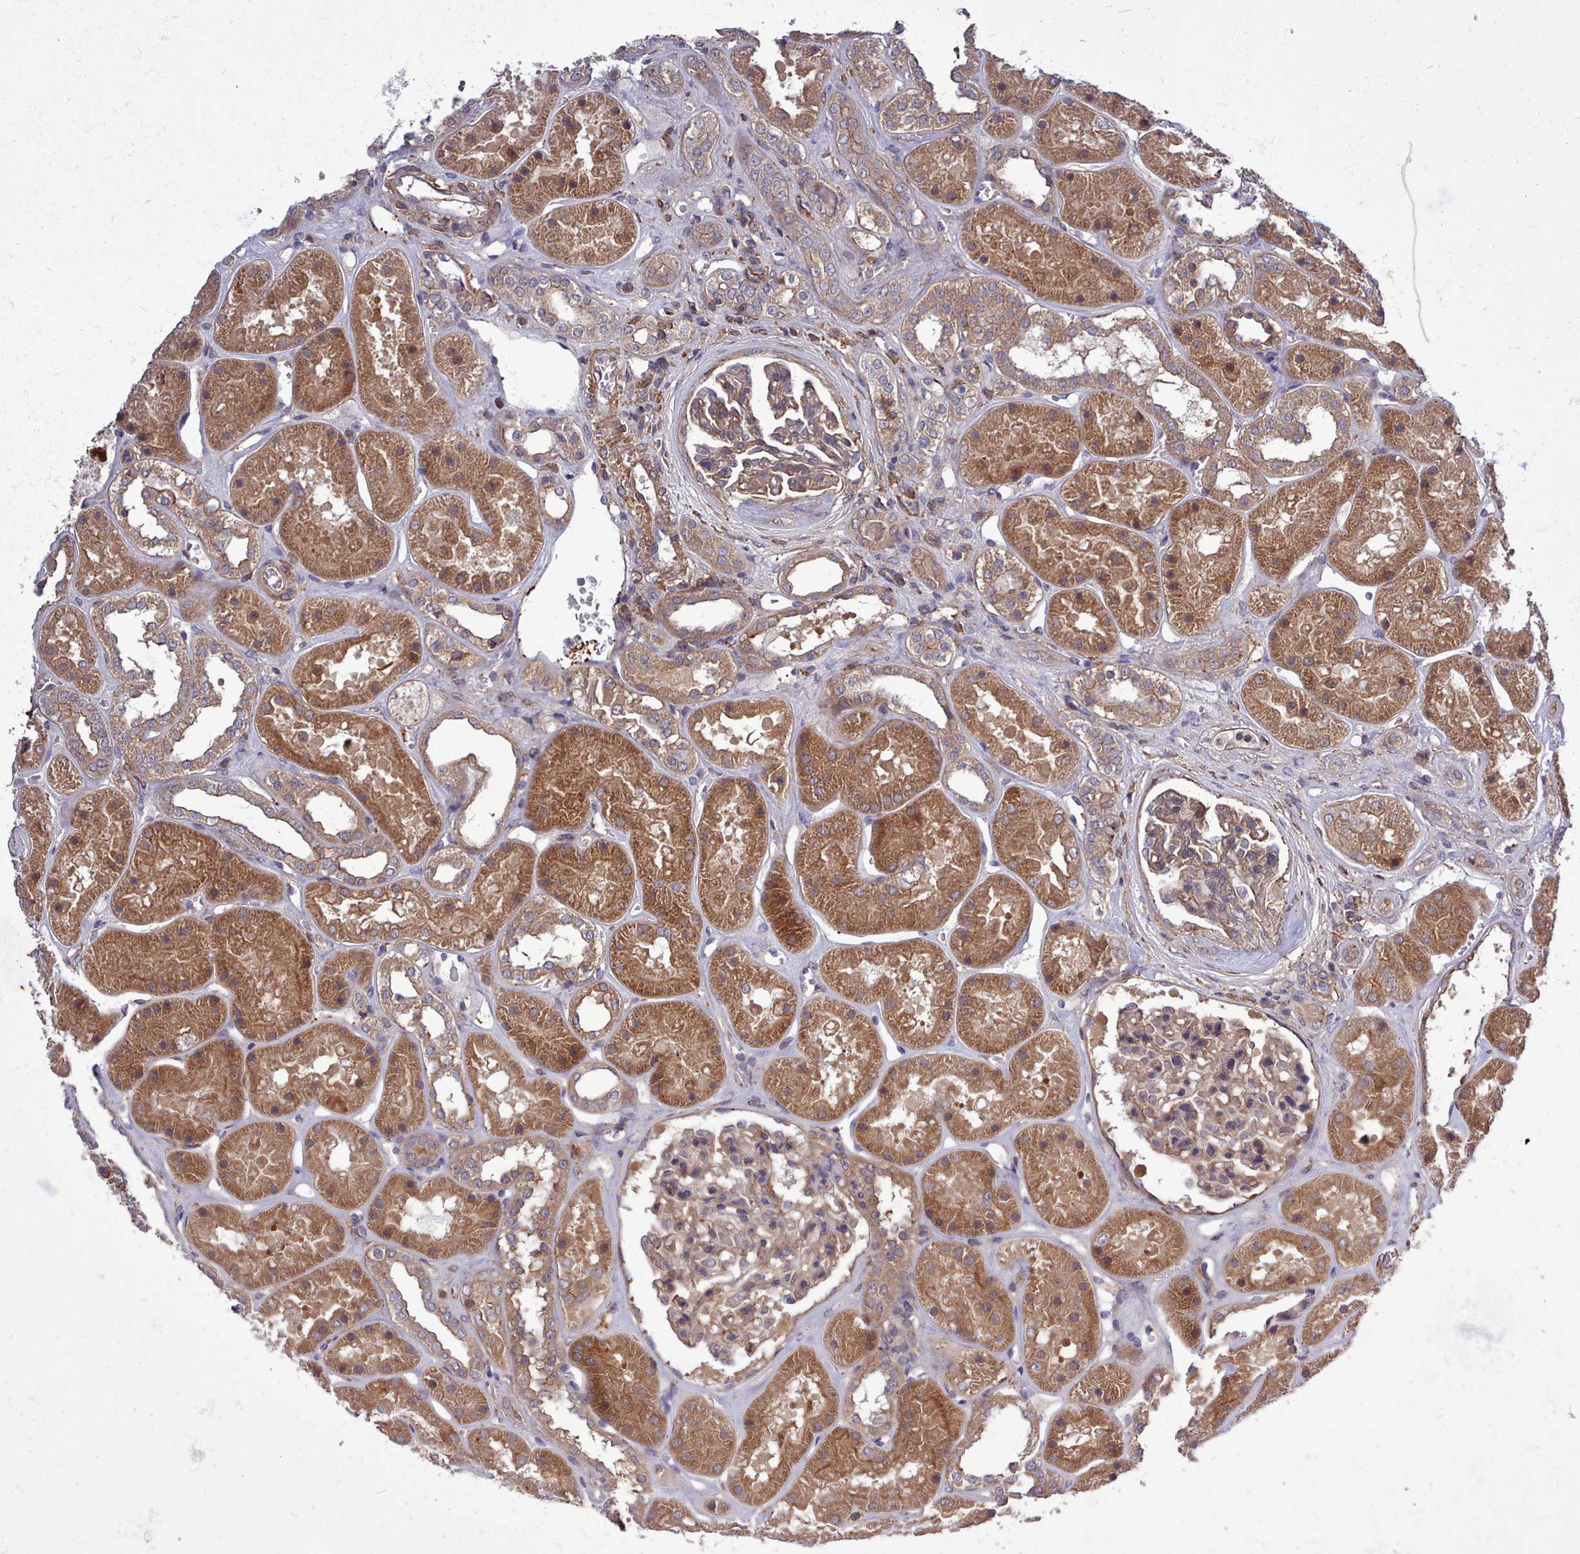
{"staining": {"intensity": "weak", "quantity": "25%-75%", "location": "cytoplasmic/membranous"}, "tissue": "kidney", "cell_type": "Cells in glomeruli", "image_type": "normal", "snomed": [{"axis": "morphology", "description": "Normal tissue, NOS"}, {"axis": "topography", "description": "Kidney"}], "caption": "This is a histology image of immunohistochemistry staining of unremarkable kidney, which shows weak staining in the cytoplasmic/membranous of cells in glomeruli.", "gene": "STUB1", "patient": {"sex": "female", "age": 41}}